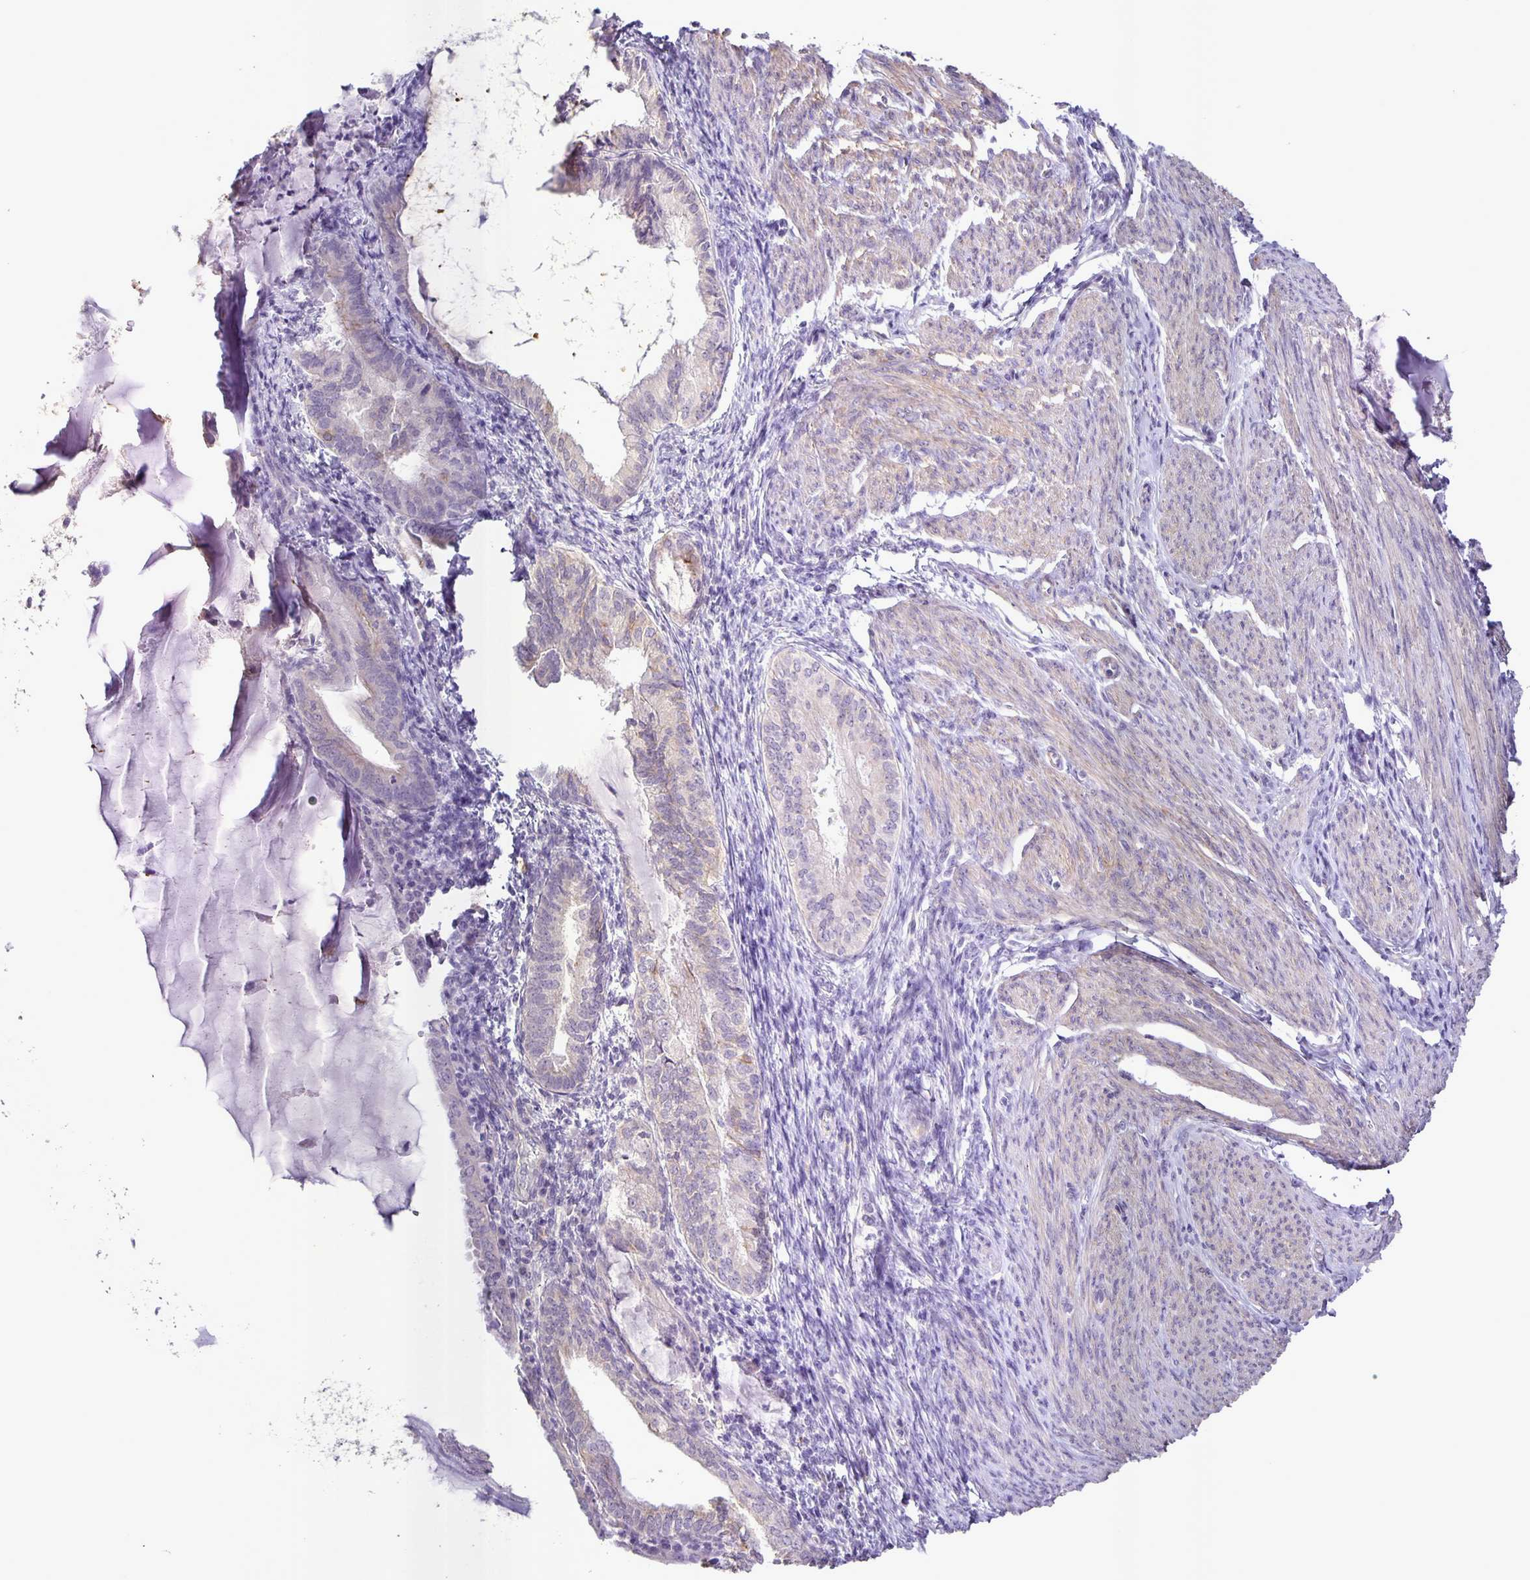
{"staining": {"intensity": "negative", "quantity": "none", "location": "none"}, "tissue": "endometrial cancer", "cell_type": "Tumor cells", "image_type": "cancer", "snomed": [{"axis": "morphology", "description": "Carcinoma, NOS"}, {"axis": "topography", "description": "Endometrium"}], "caption": "This photomicrograph is of carcinoma (endometrial) stained with IHC to label a protein in brown with the nuclei are counter-stained blue. There is no staining in tumor cells.", "gene": "SRCIN1", "patient": {"sex": "female", "age": 62}}